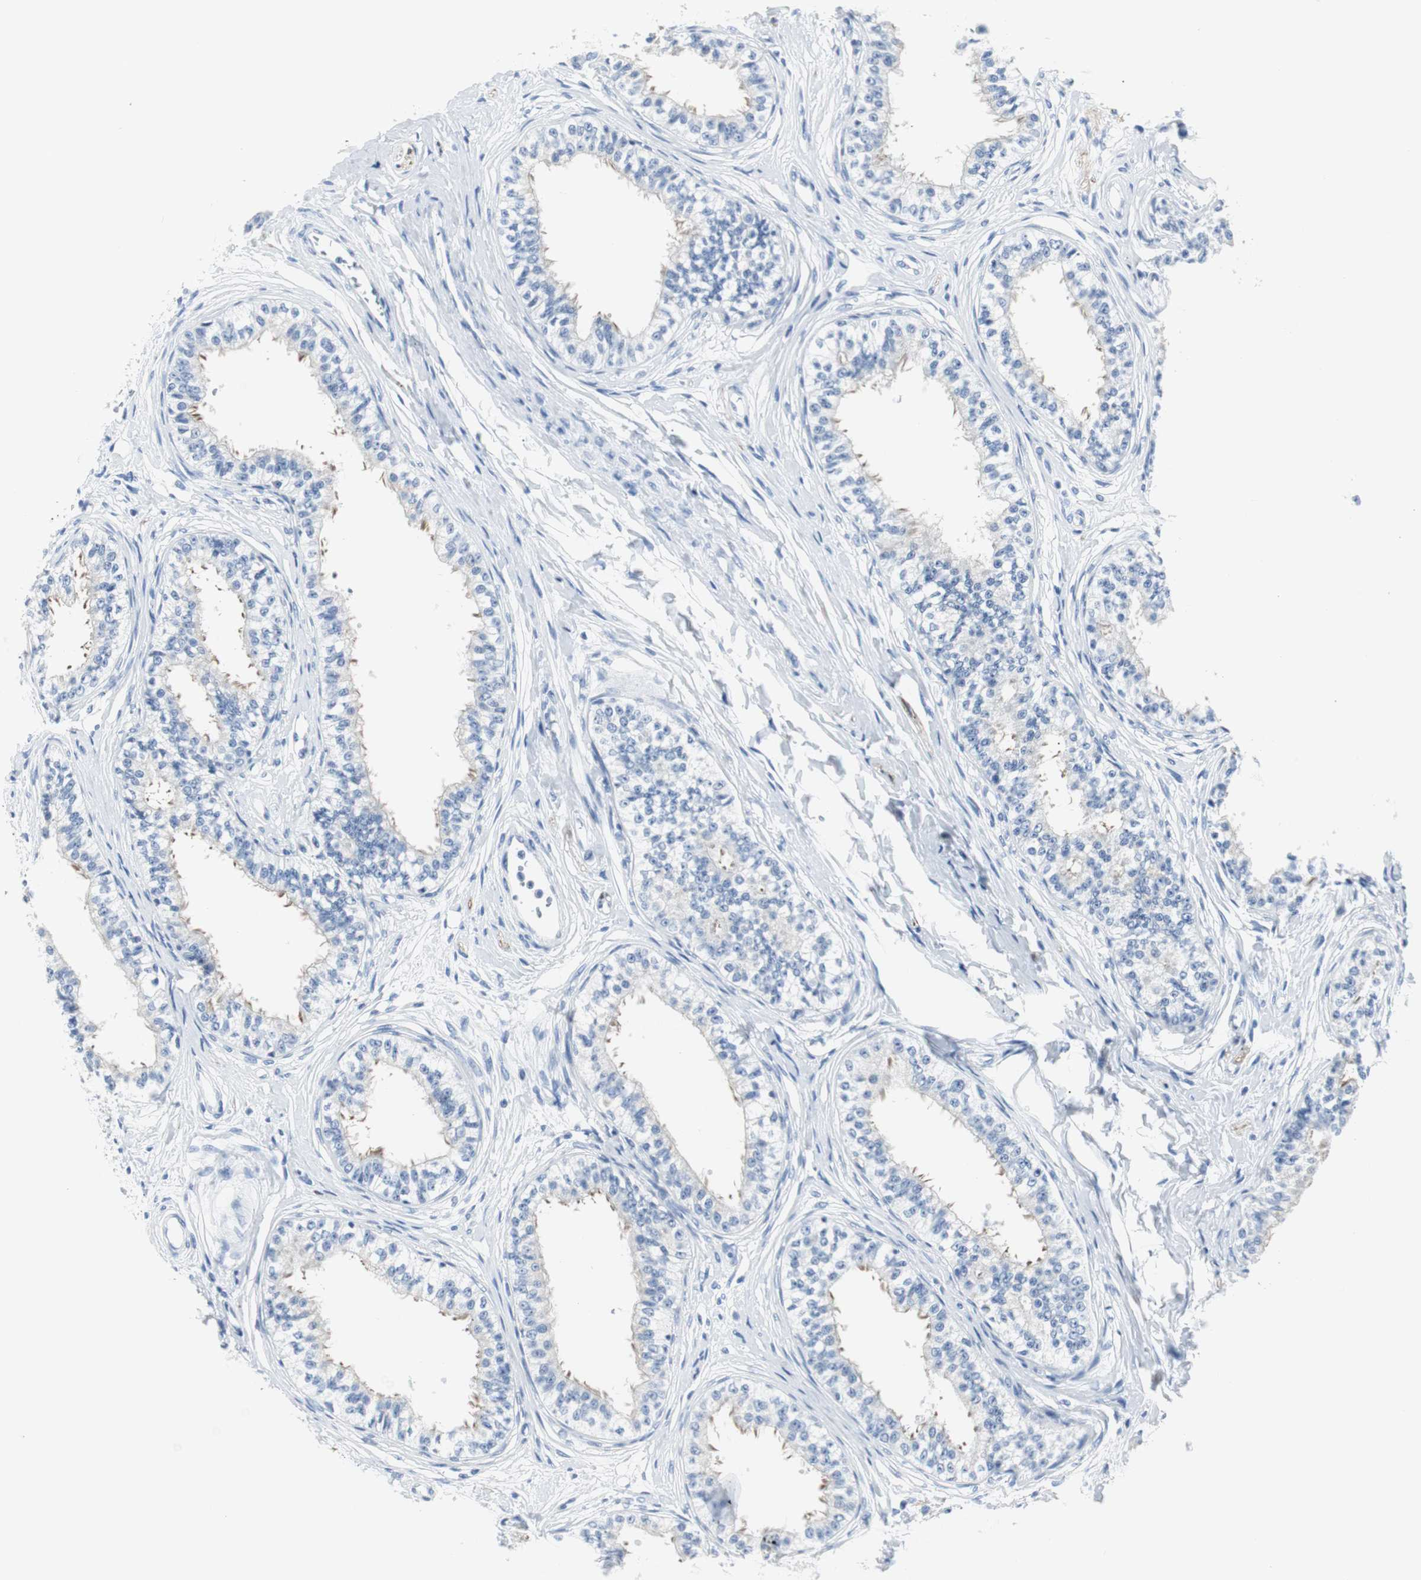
{"staining": {"intensity": "negative", "quantity": "none", "location": "none"}, "tissue": "epididymis", "cell_type": "Glandular cells", "image_type": "normal", "snomed": [{"axis": "morphology", "description": "Normal tissue, NOS"}, {"axis": "morphology", "description": "Adenocarcinoma, metastatic, NOS"}, {"axis": "topography", "description": "Testis"}, {"axis": "topography", "description": "Epididymis"}], "caption": "This is an IHC image of benign epididymis. There is no positivity in glandular cells.", "gene": "GAP43", "patient": {"sex": "male", "age": 26}}